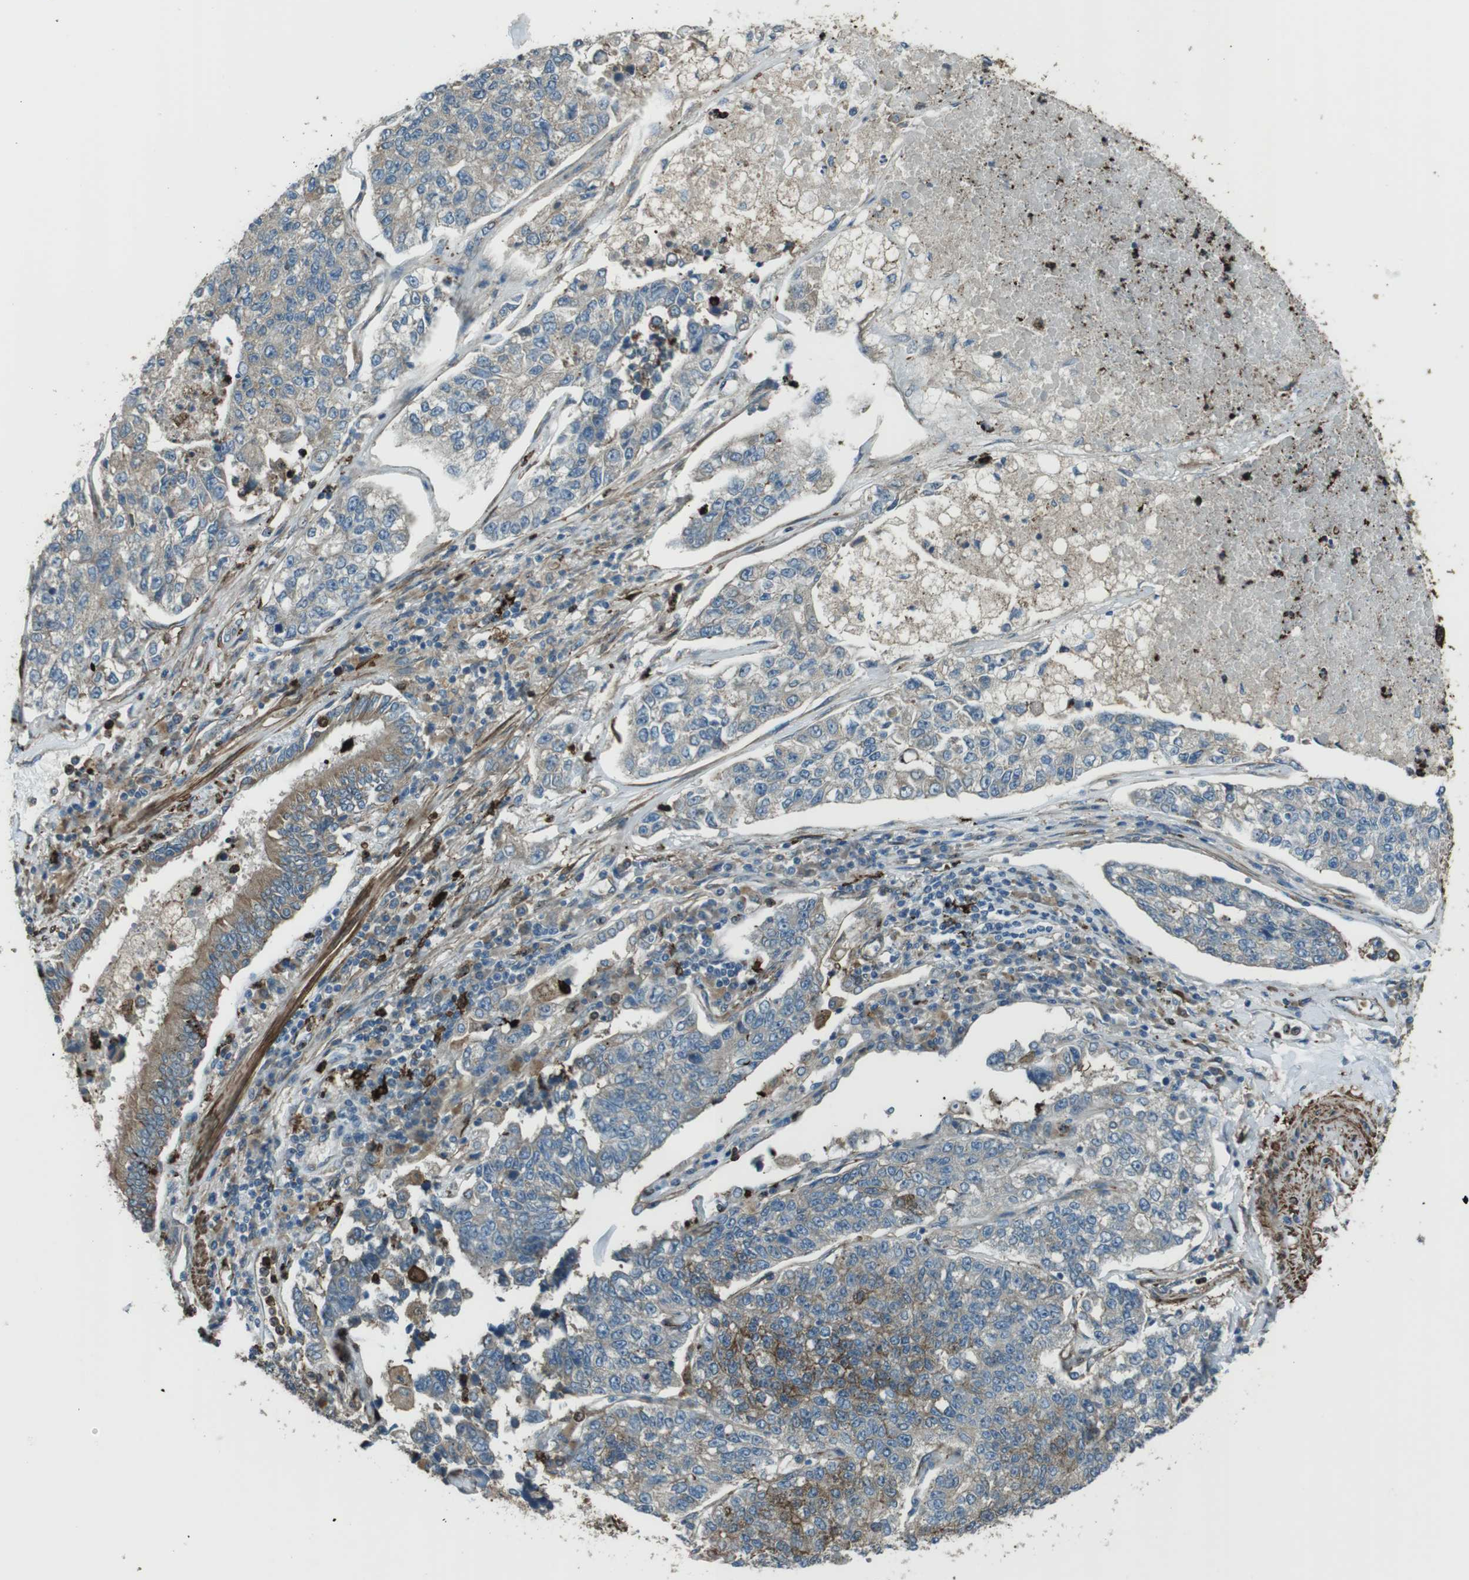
{"staining": {"intensity": "moderate", "quantity": "<25%", "location": "cytoplasmic/membranous"}, "tissue": "lung cancer", "cell_type": "Tumor cells", "image_type": "cancer", "snomed": [{"axis": "morphology", "description": "Adenocarcinoma, NOS"}, {"axis": "topography", "description": "Lung"}], "caption": "Protein staining of lung cancer tissue demonstrates moderate cytoplasmic/membranous positivity in approximately <25% of tumor cells.", "gene": "SFT2D1", "patient": {"sex": "male", "age": 49}}